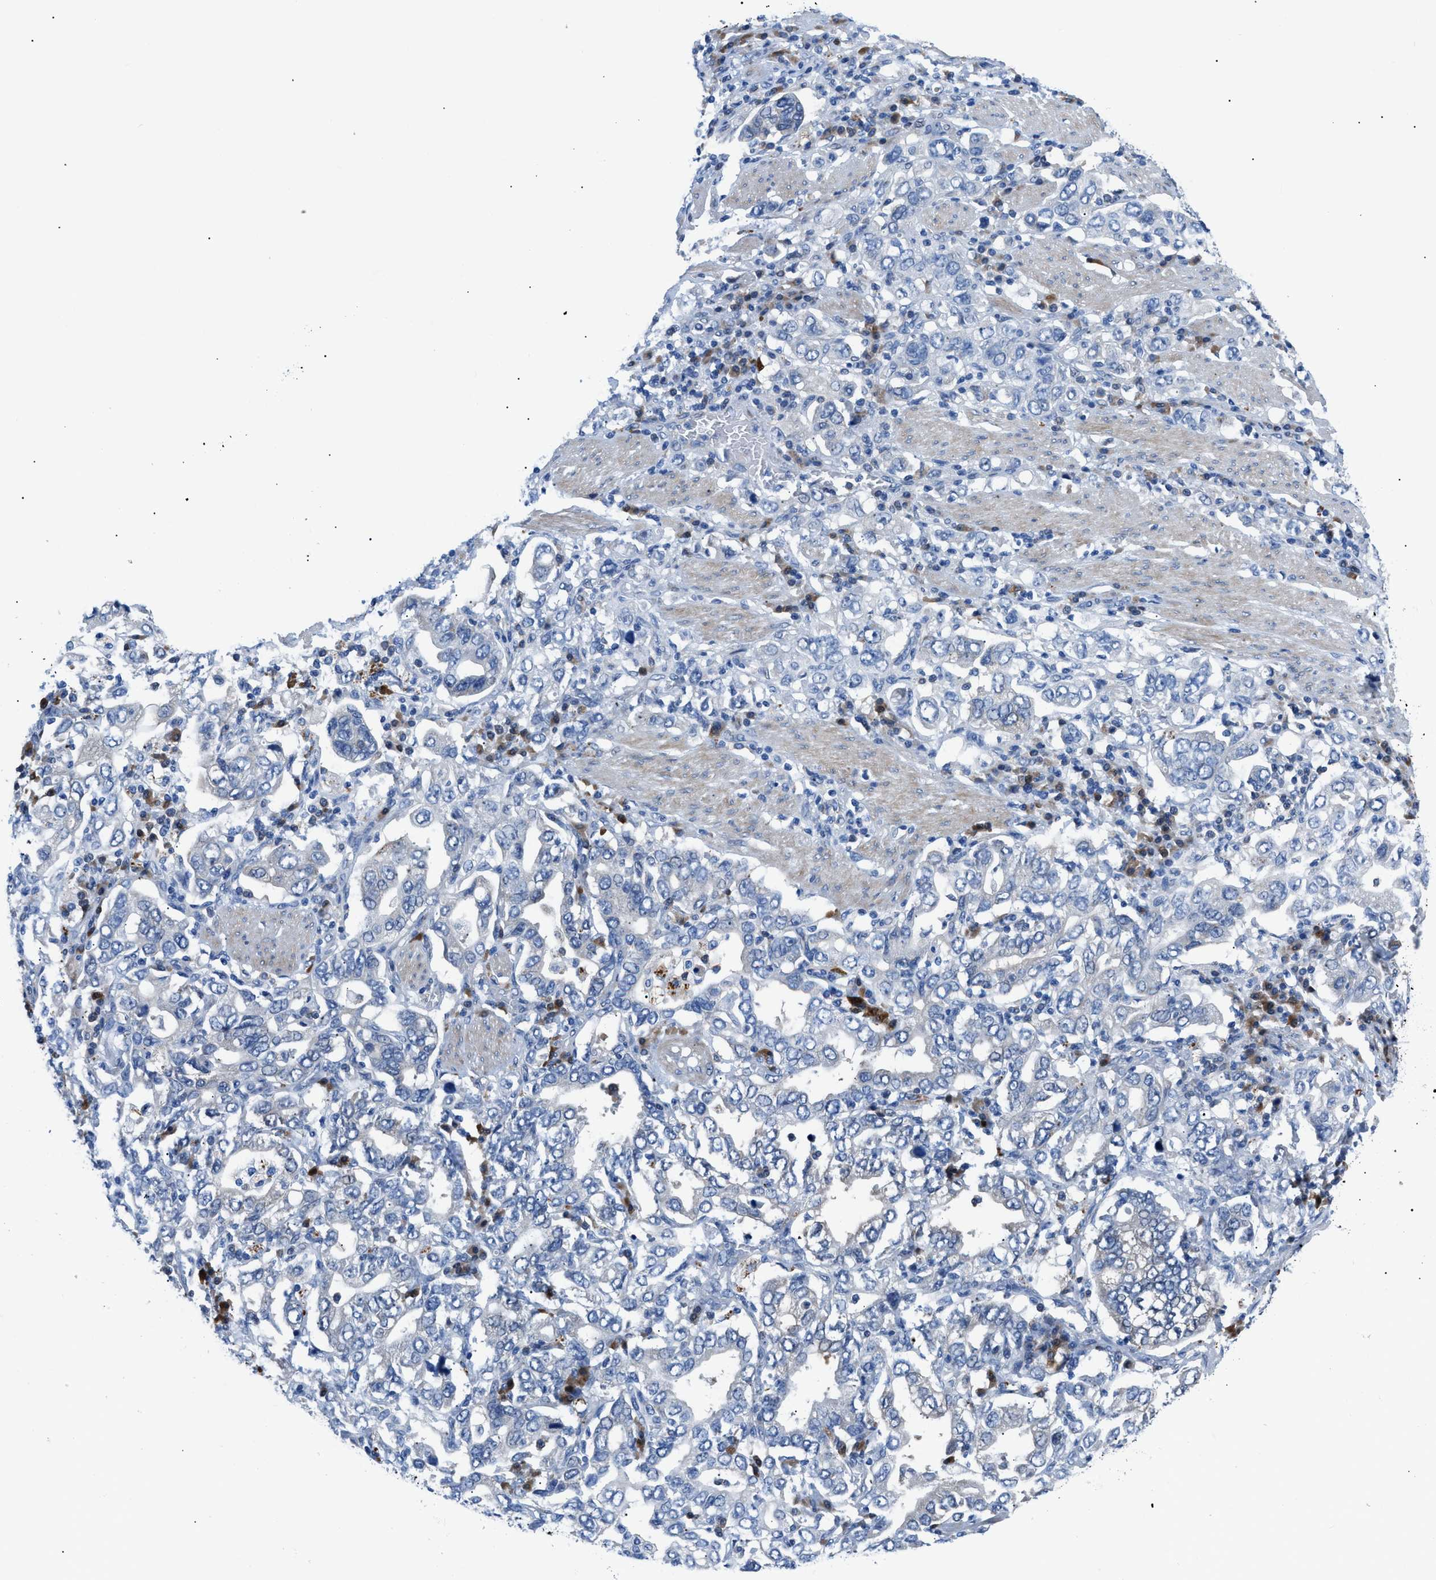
{"staining": {"intensity": "negative", "quantity": "none", "location": "none"}, "tissue": "stomach cancer", "cell_type": "Tumor cells", "image_type": "cancer", "snomed": [{"axis": "morphology", "description": "Adenocarcinoma, NOS"}, {"axis": "topography", "description": "Stomach, upper"}], "caption": "There is no significant expression in tumor cells of stomach adenocarcinoma.", "gene": "UAP1", "patient": {"sex": "male", "age": 62}}